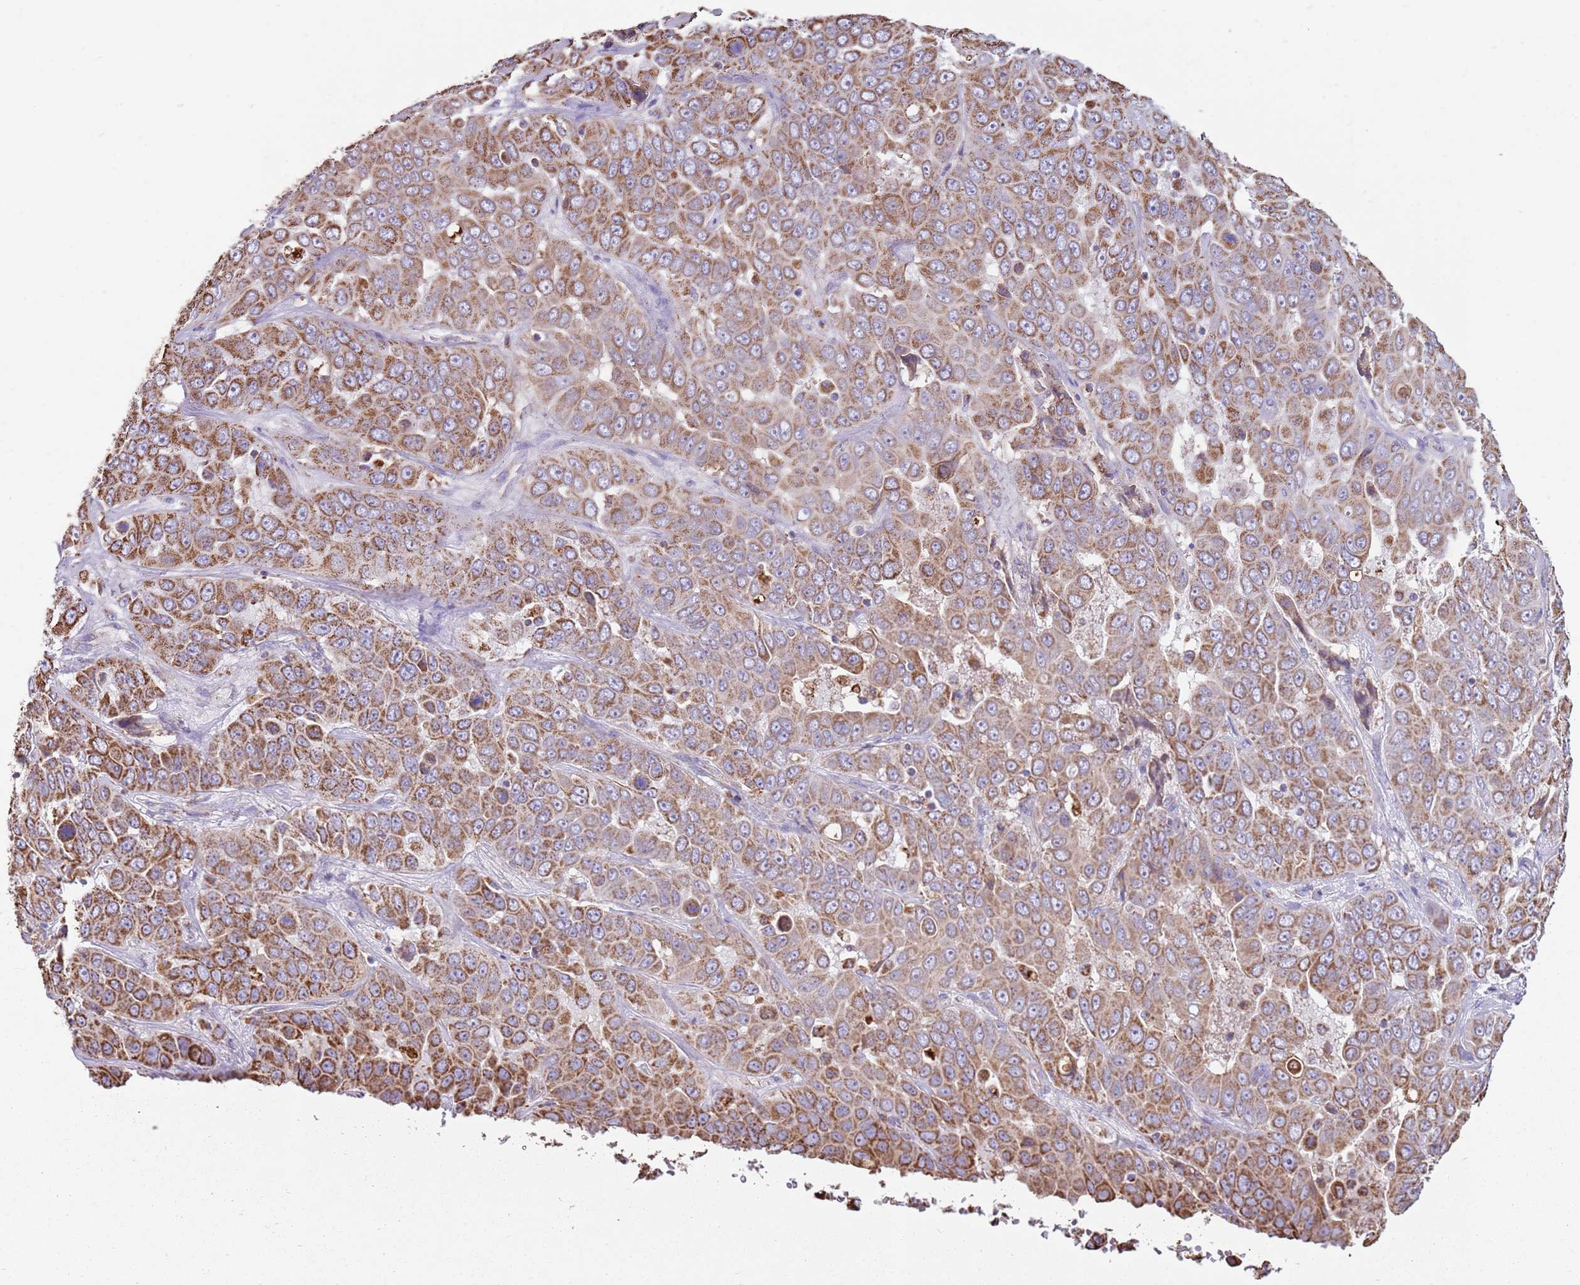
{"staining": {"intensity": "strong", "quantity": ">75%", "location": "cytoplasmic/membranous"}, "tissue": "liver cancer", "cell_type": "Tumor cells", "image_type": "cancer", "snomed": [{"axis": "morphology", "description": "Cholangiocarcinoma"}, {"axis": "topography", "description": "Liver"}], "caption": "Approximately >75% of tumor cells in liver cancer demonstrate strong cytoplasmic/membranous protein expression as visualized by brown immunohistochemical staining.", "gene": "TTLL1", "patient": {"sex": "female", "age": 52}}